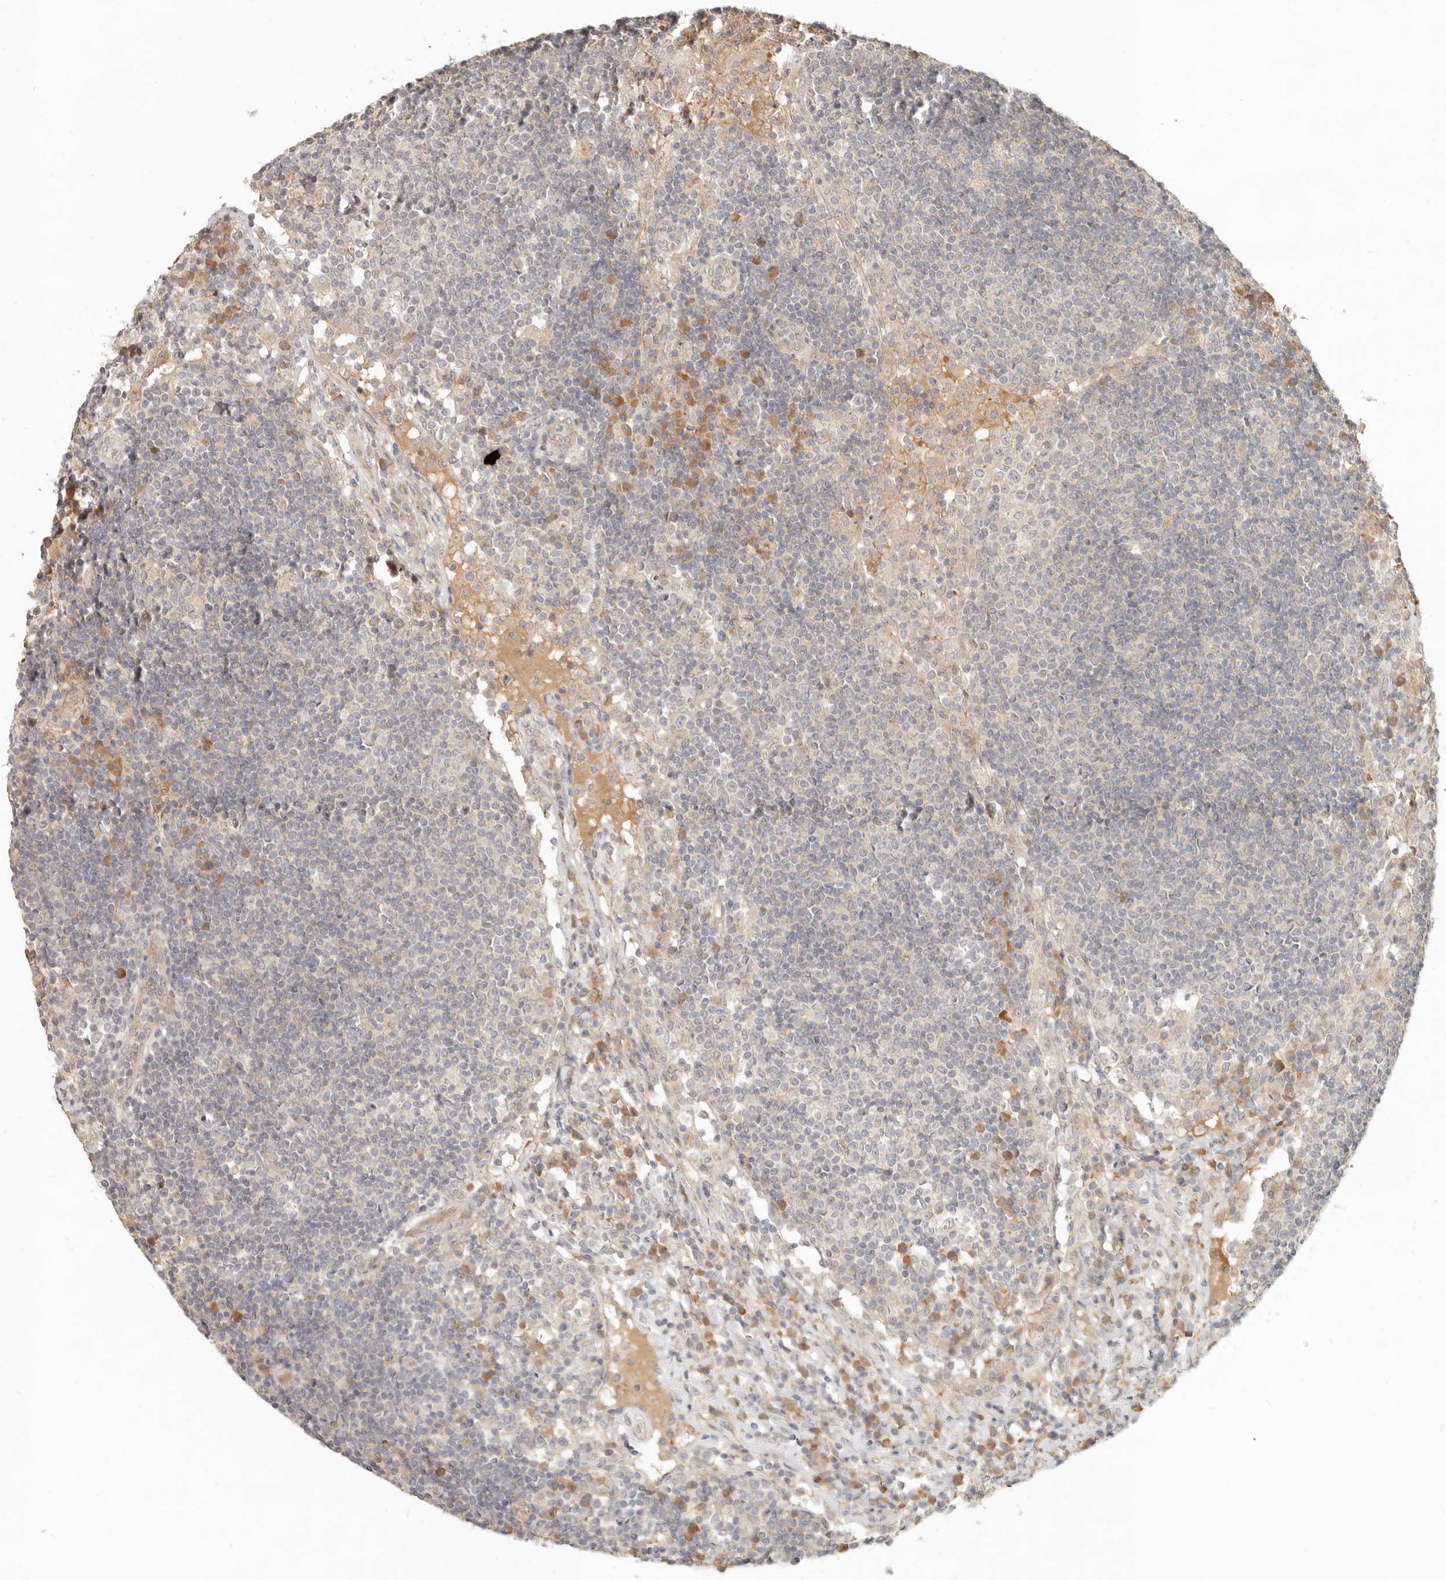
{"staining": {"intensity": "negative", "quantity": "none", "location": "none"}, "tissue": "lymph node", "cell_type": "Germinal center cells", "image_type": "normal", "snomed": [{"axis": "morphology", "description": "Normal tissue, NOS"}, {"axis": "topography", "description": "Lymph node"}], "caption": "An image of lymph node stained for a protein reveals no brown staining in germinal center cells. (Stains: DAB (3,3'-diaminobenzidine) immunohistochemistry with hematoxylin counter stain, Microscopy: brightfield microscopy at high magnification).", "gene": "UBXN11", "patient": {"sex": "female", "age": 53}}